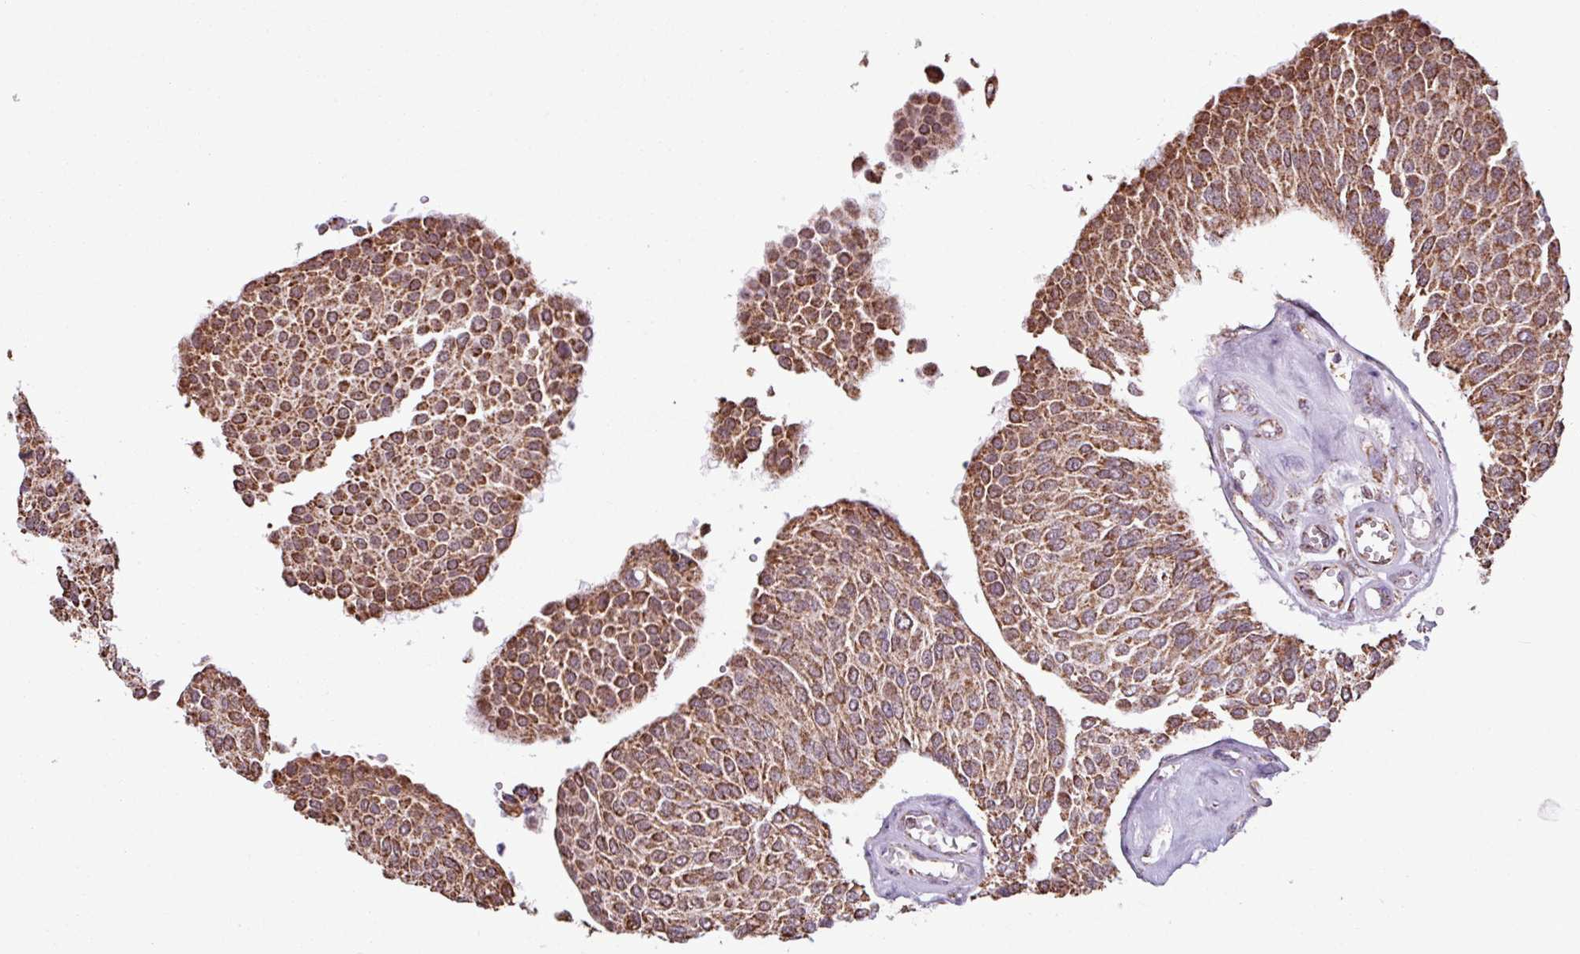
{"staining": {"intensity": "strong", "quantity": ">75%", "location": "cytoplasmic/membranous"}, "tissue": "urothelial cancer", "cell_type": "Tumor cells", "image_type": "cancer", "snomed": [{"axis": "morphology", "description": "Urothelial carcinoma, NOS"}, {"axis": "topography", "description": "Urinary bladder"}], "caption": "There is high levels of strong cytoplasmic/membranous positivity in tumor cells of urothelial cancer, as demonstrated by immunohistochemical staining (brown color).", "gene": "ALG8", "patient": {"sex": "male", "age": 55}}